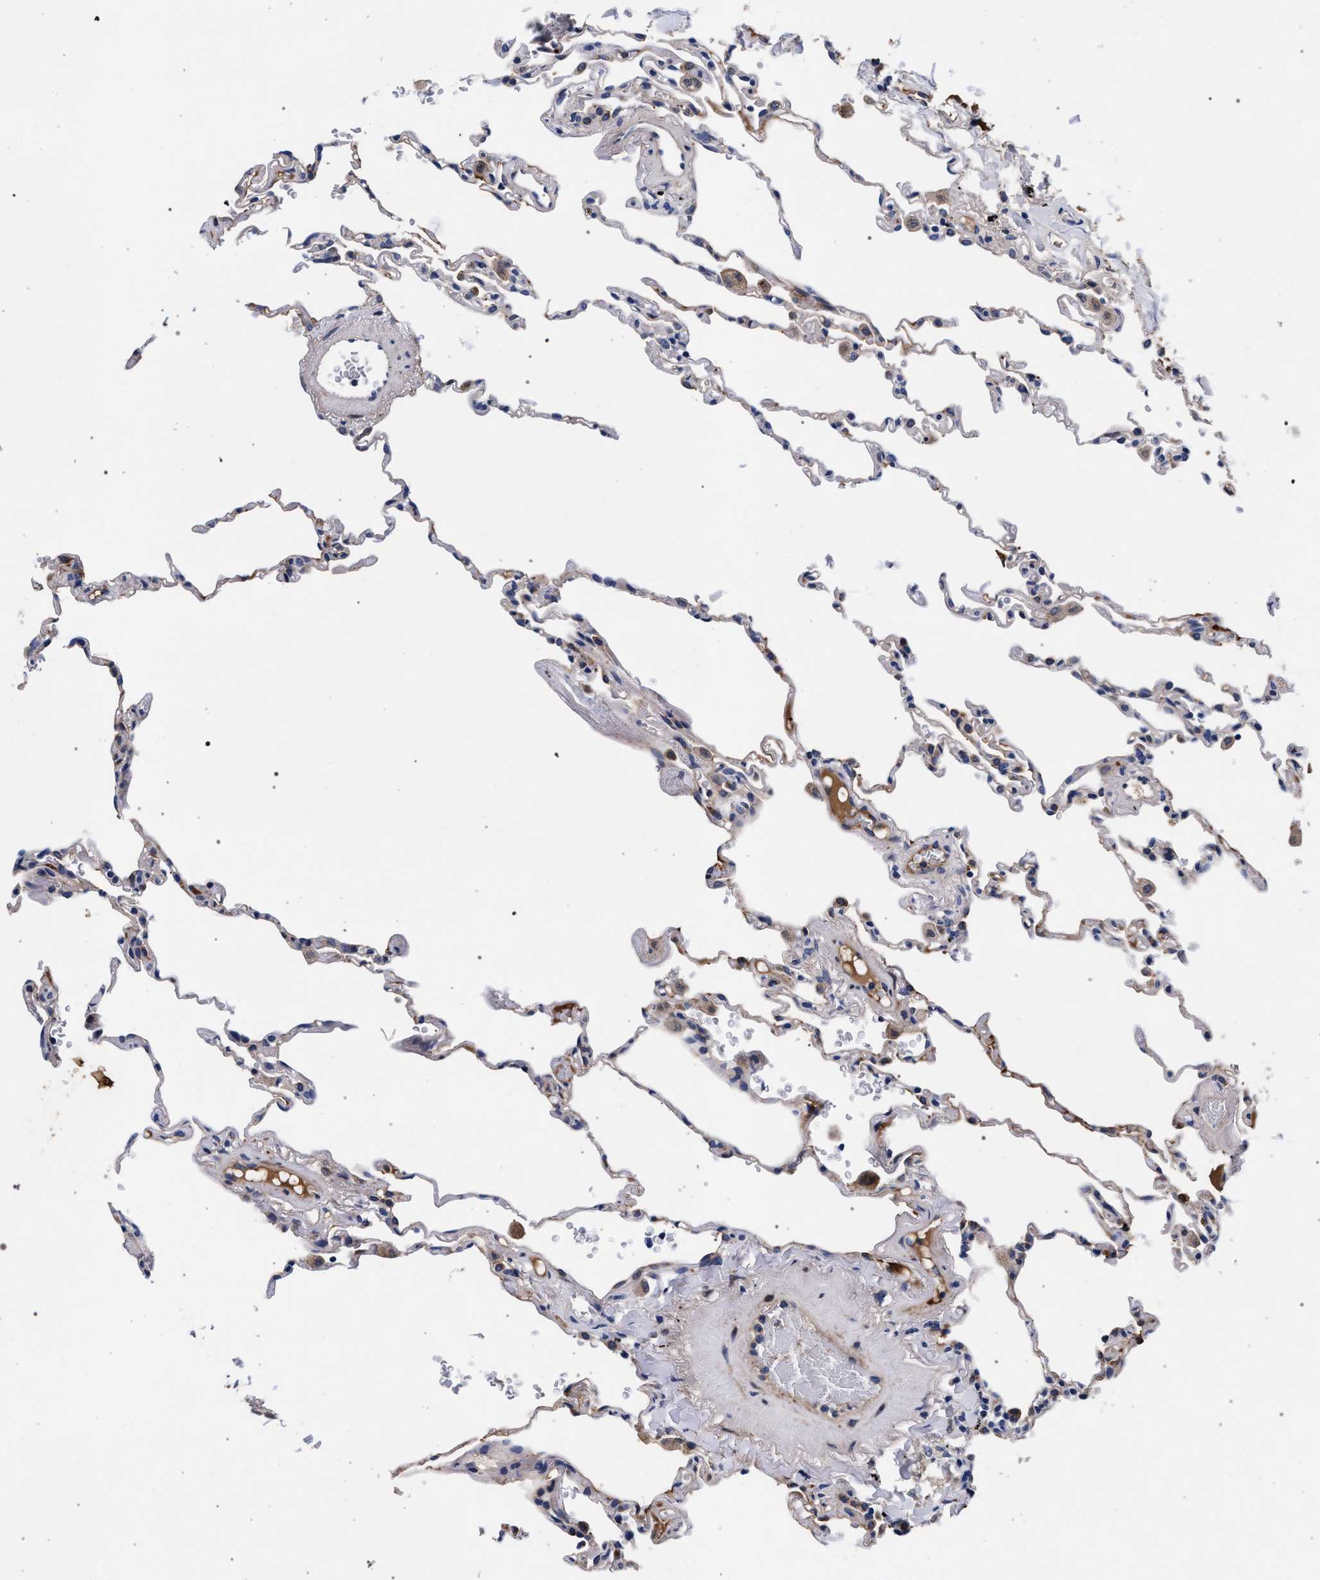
{"staining": {"intensity": "negative", "quantity": "none", "location": "none"}, "tissue": "lung", "cell_type": "Alveolar cells", "image_type": "normal", "snomed": [{"axis": "morphology", "description": "Normal tissue, NOS"}, {"axis": "topography", "description": "Lung"}], "caption": "IHC photomicrograph of benign lung: human lung stained with DAB reveals no significant protein positivity in alveolar cells.", "gene": "ACOX1", "patient": {"sex": "male", "age": 59}}